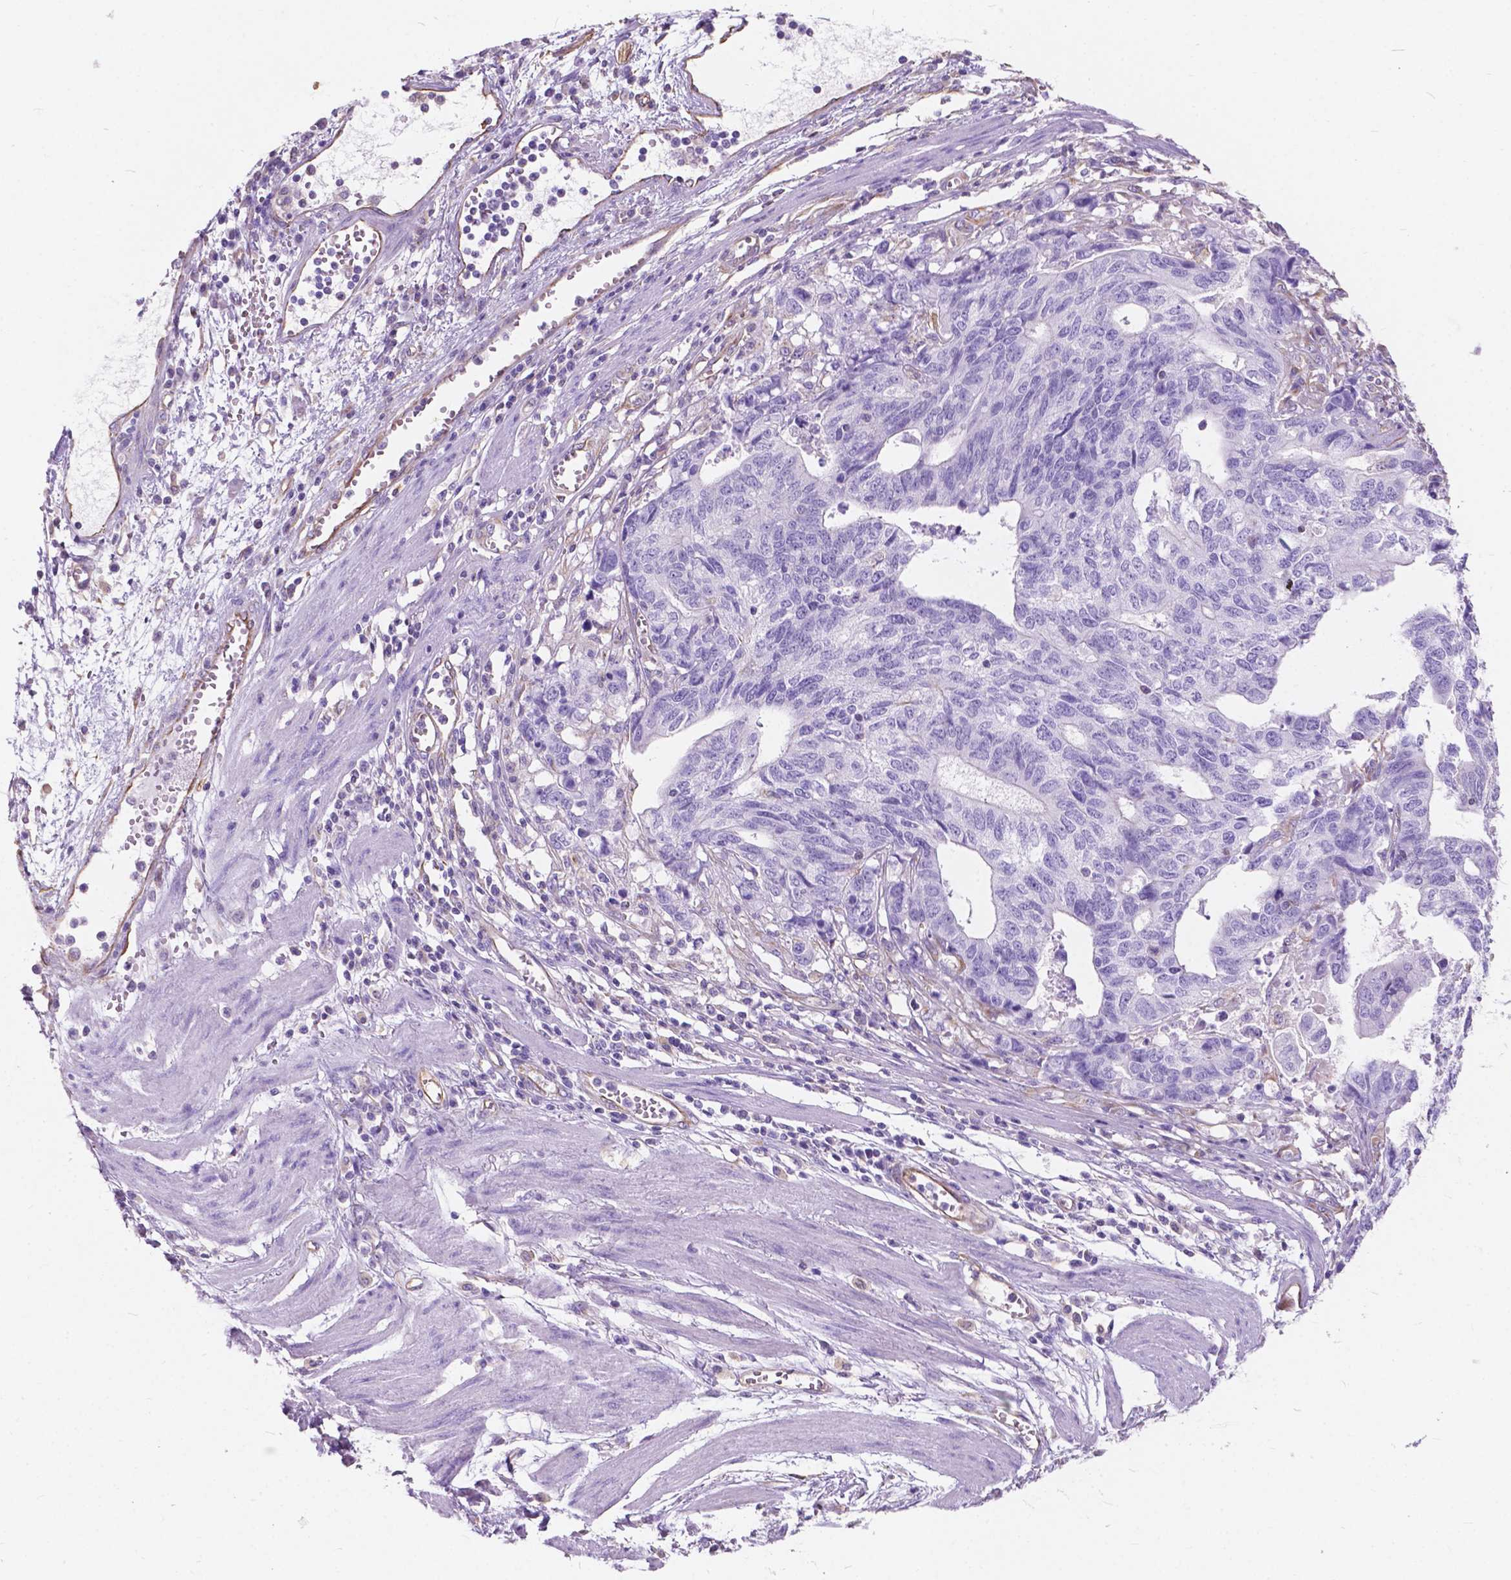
{"staining": {"intensity": "negative", "quantity": "none", "location": "none"}, "tissue": "stomach cancer", "cell_type": "Tumor cells", "image_type": "cancer", "snomed": [{"axis": "morphology", "description": "Adenocarcinoma, NOS"}, {"axis": "topography", "description": "Stomach, upper"}], "caption": "Stomach adenocarcinoma stained for a protein using IHC displays no expression tumor cells.", "gene": "AMOT", "patient": {"sex": "female", "age": 67}}